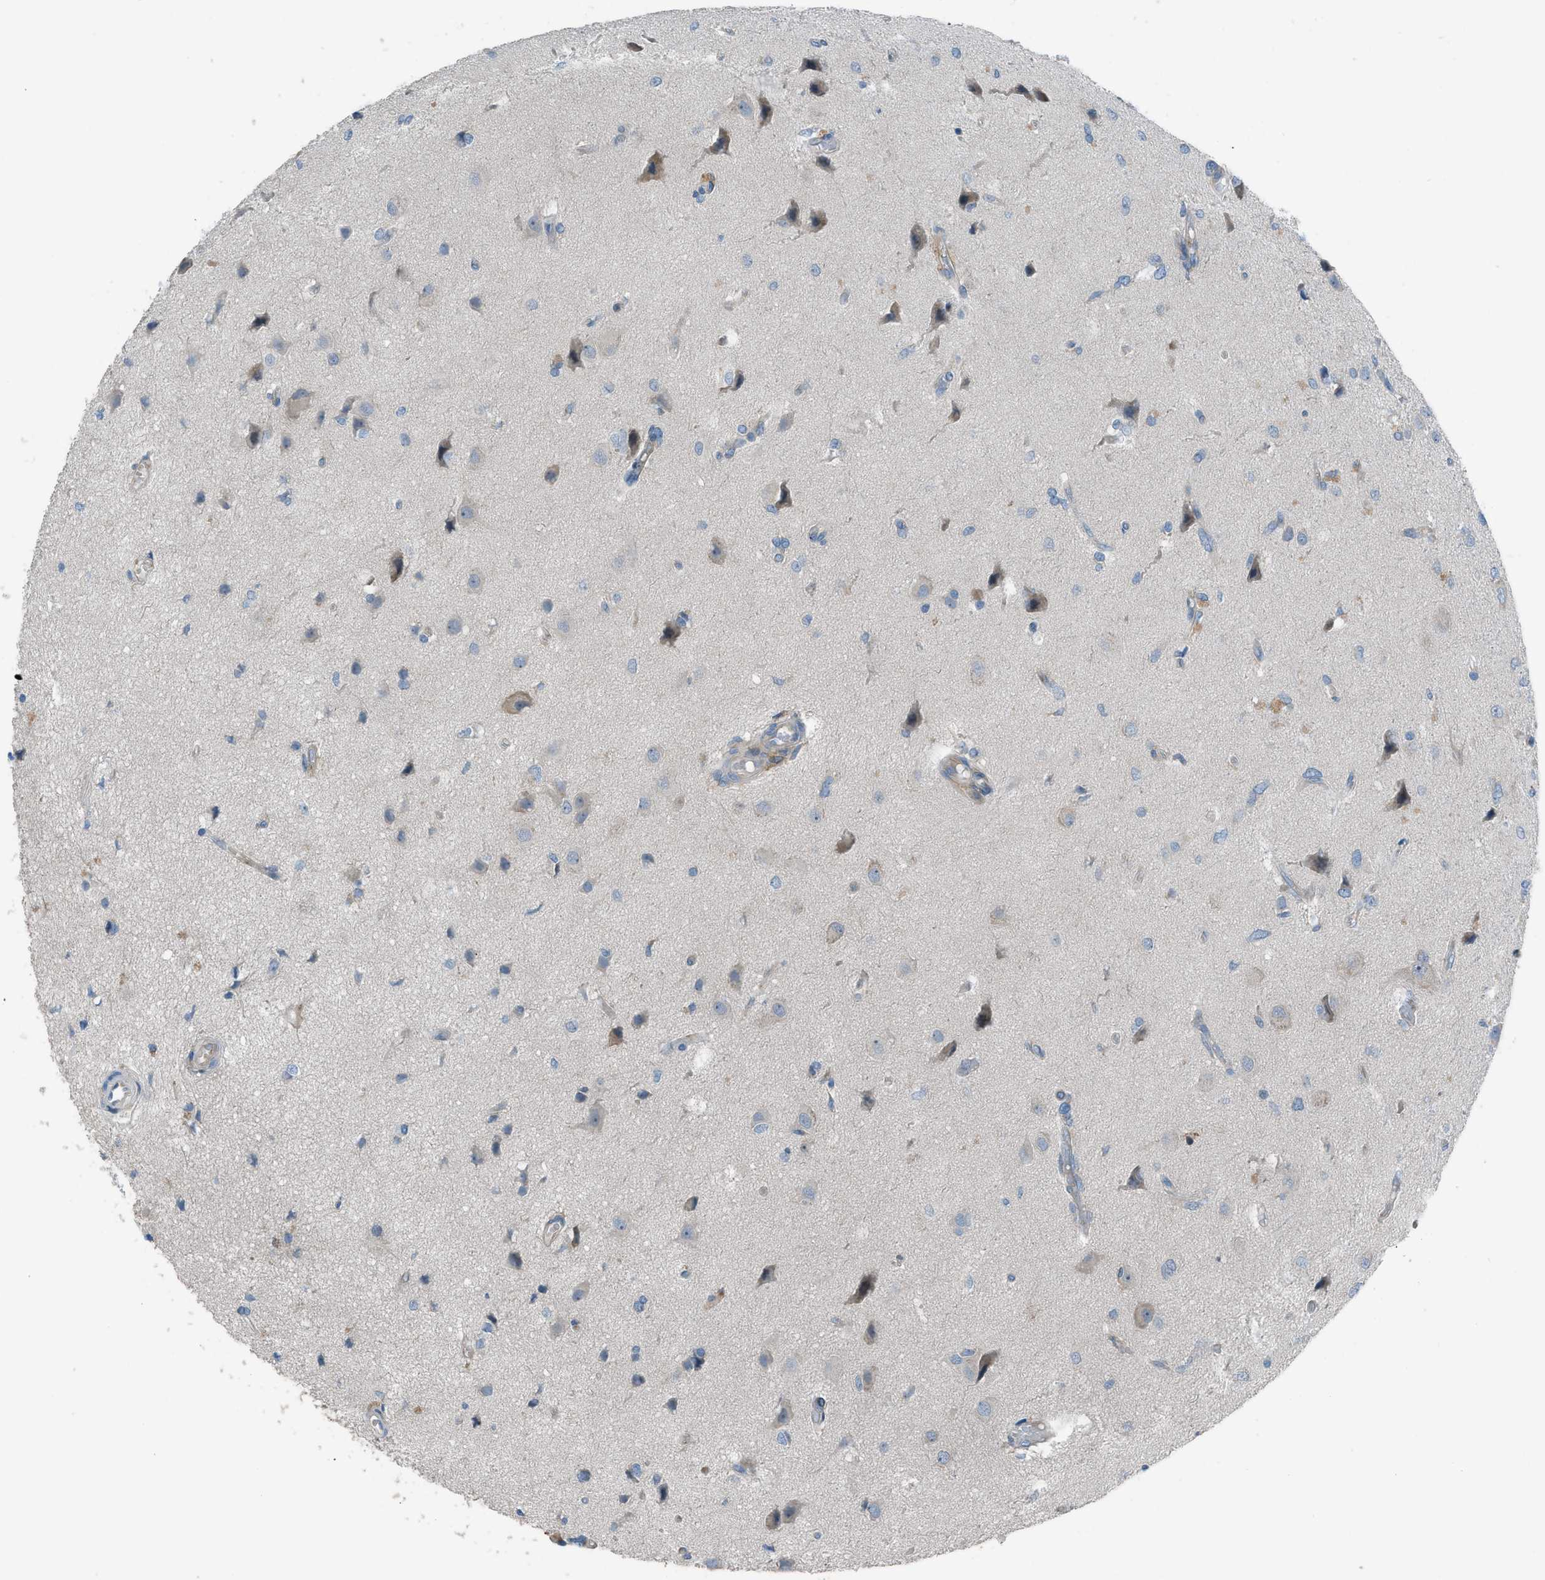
{"staining": {"intensity": "negative", "quantity": "none", "location": "none"}, "tissue": "glioma", "cell_type": "Tumor cells", "image_type": "cancer", "snomed": [{"axis": "morphology", "description": "Glioma, malignant, High grade"}, {"axis": "topography", "description": "Brain"}], "caption": "High magnification brightfield microscopy of malignant glioma (high-grade) stained with DAB (3,3'-diaminobenzidine) (brown) and counterstained with hematoxylin (blue): tumor cells show no significant expression.", "gene": "HEG1", "patient": {"sex": "female", "age": 59}}